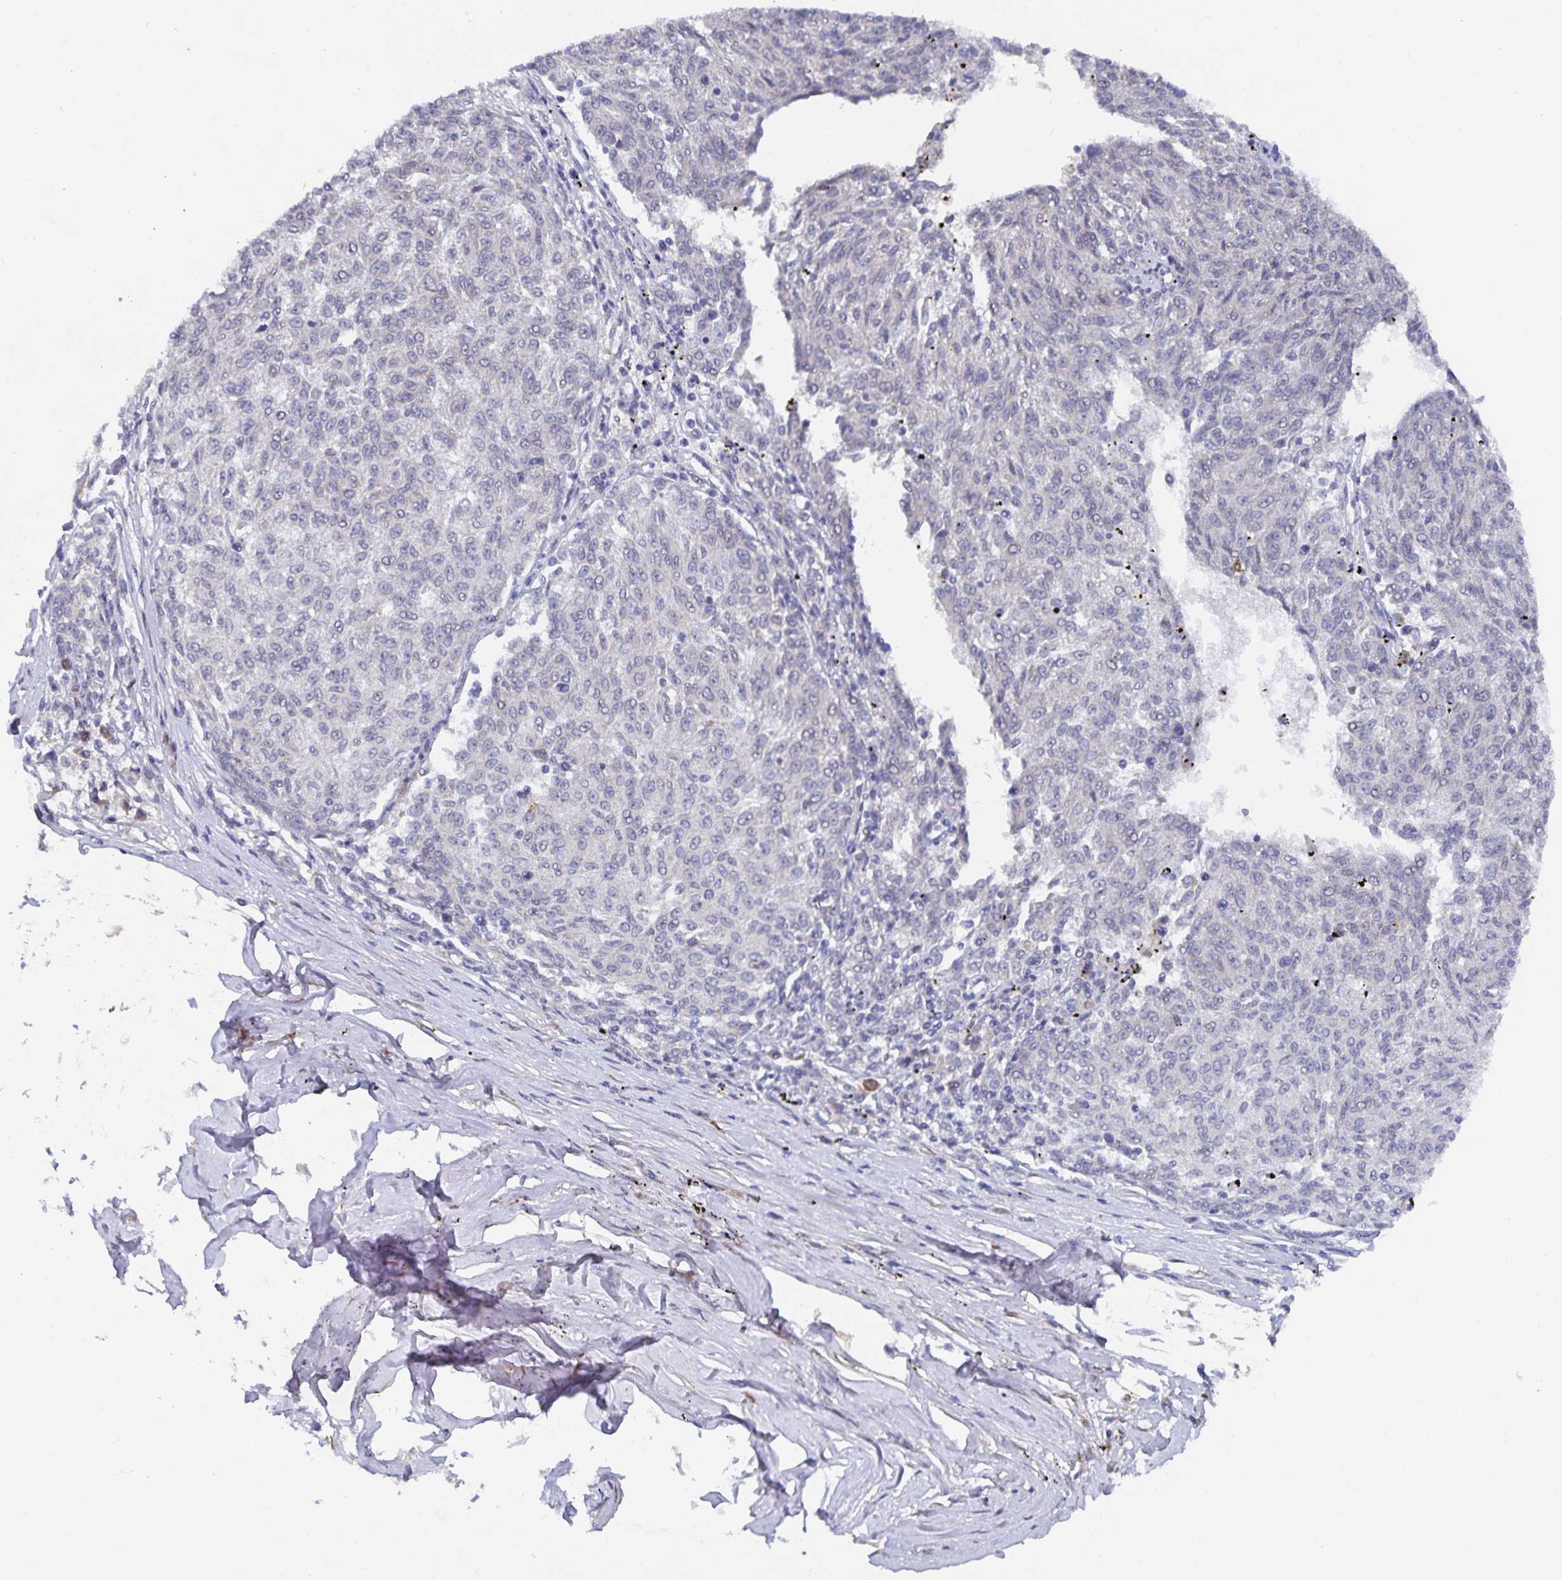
{"staining": {"intensity": "negative", "quantity": "none", "location": "none"}, "tissue": "melanoma", "cell_type": "Tumor cells", "image_type": "cancer", "snomed": [{"axis": "morphology", "description": "Malignant melanoma, NOS"}, {"axis": "topography", "description": "Skin"}], "caption": "IHC micrograph of malignant melanoma stained for a protein (brown), which shows no staining in tumor cells.", "gene": "ZIK1", "patient": {"sex": "female", "age": 72}}